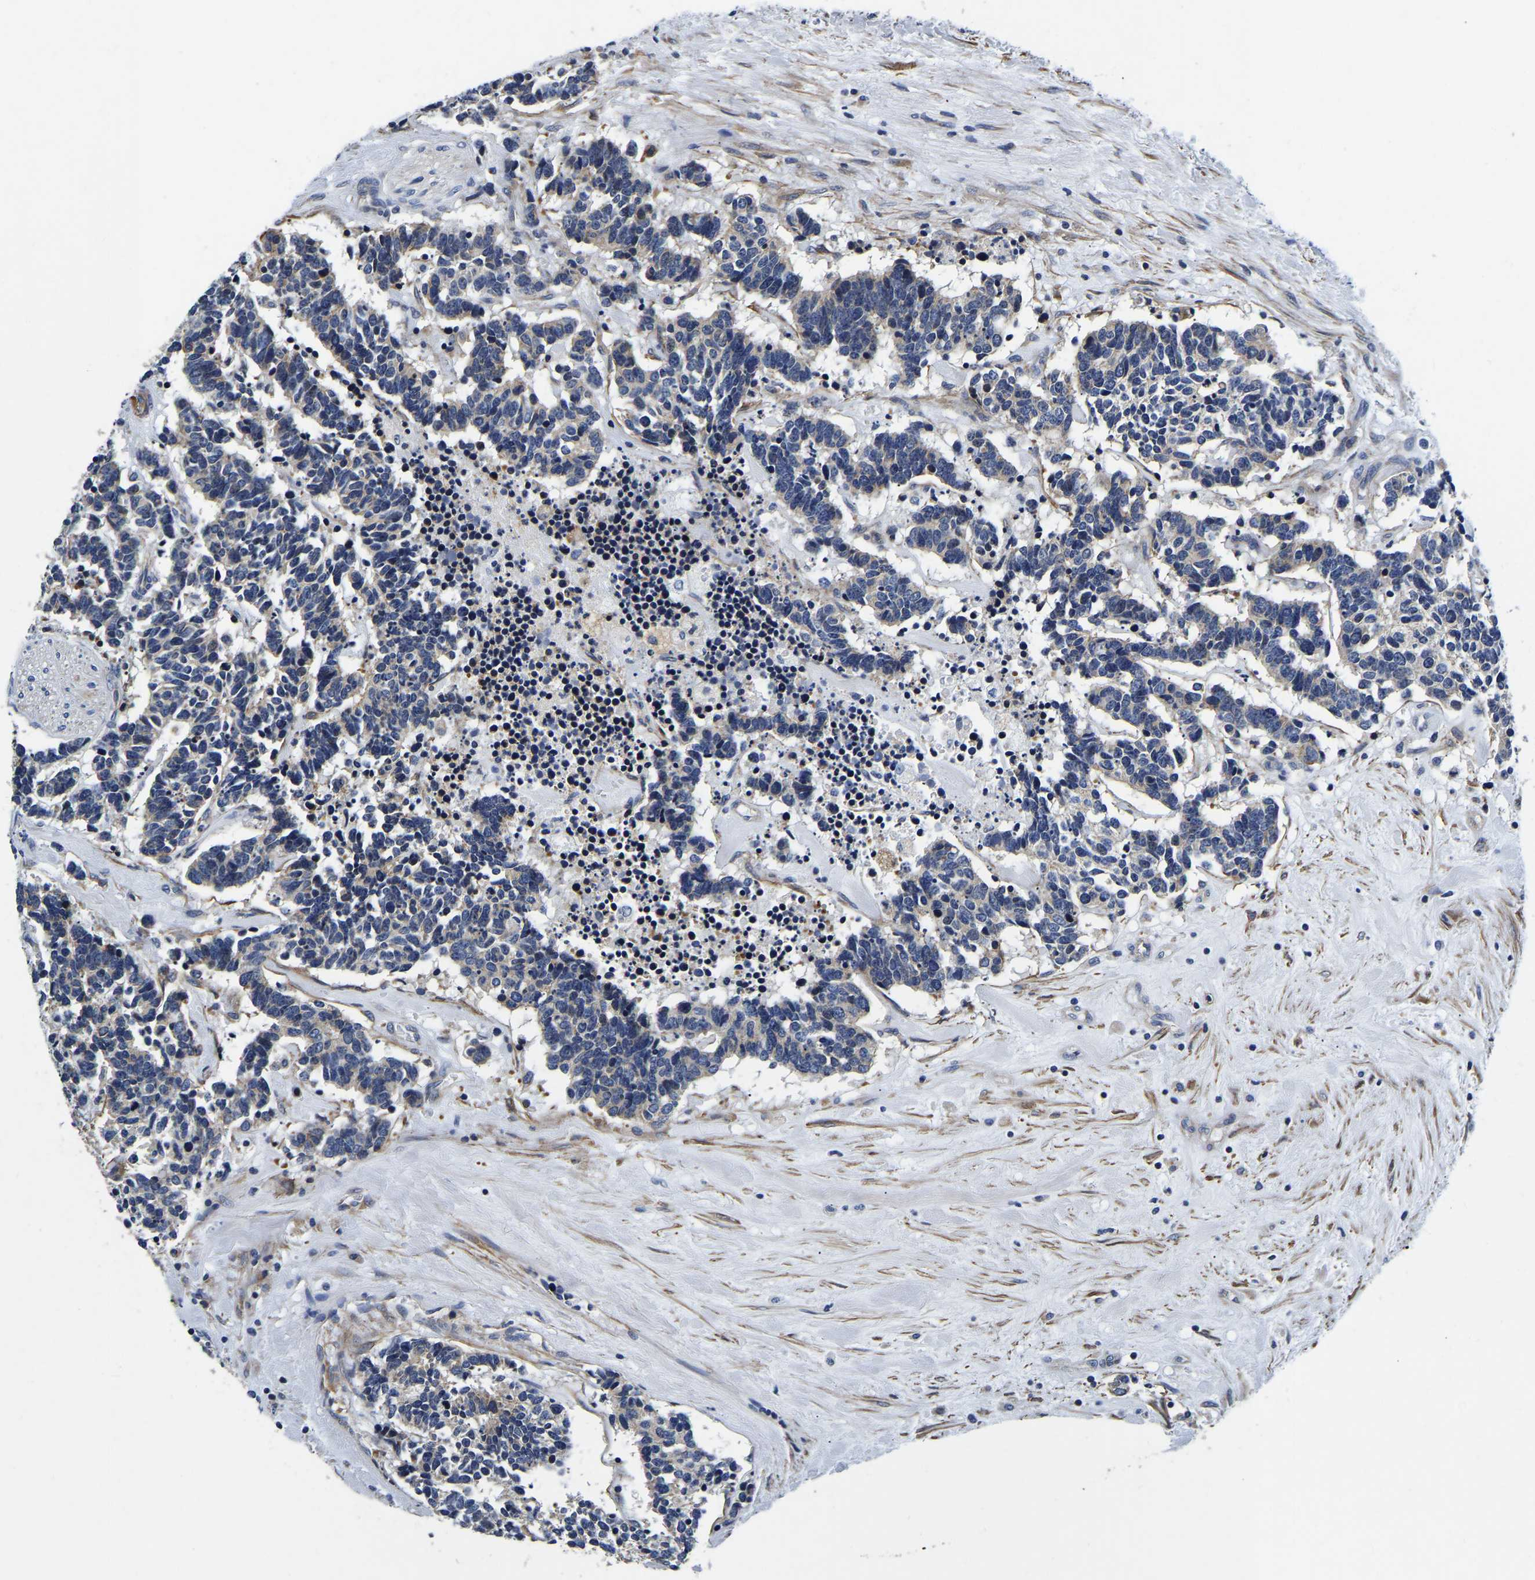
{"staining": {"intensity": "negative", "quantity": "none", "location": "none"}, "tissue": "carcinoid", "cell_type": "Tumor cells", "image_type": "cancer", "snomed": [{"axis": "morphology", "description": "Carcinoma, NOS"}, {"axis": "morphology", "description": "Carcinoid, malignant, NOS"}, {"axis": "topography", "description": "Urinary bladder"}], "caption": "The histopathology image displays no significant staining in tumor cells of malignant carcinoid. The staining is performed using DAB brown chromogen with nuclei counter-stained in using hematoxylin.", "gene": "KCTD17", "patient": {"sex": "male", "age": 57}}